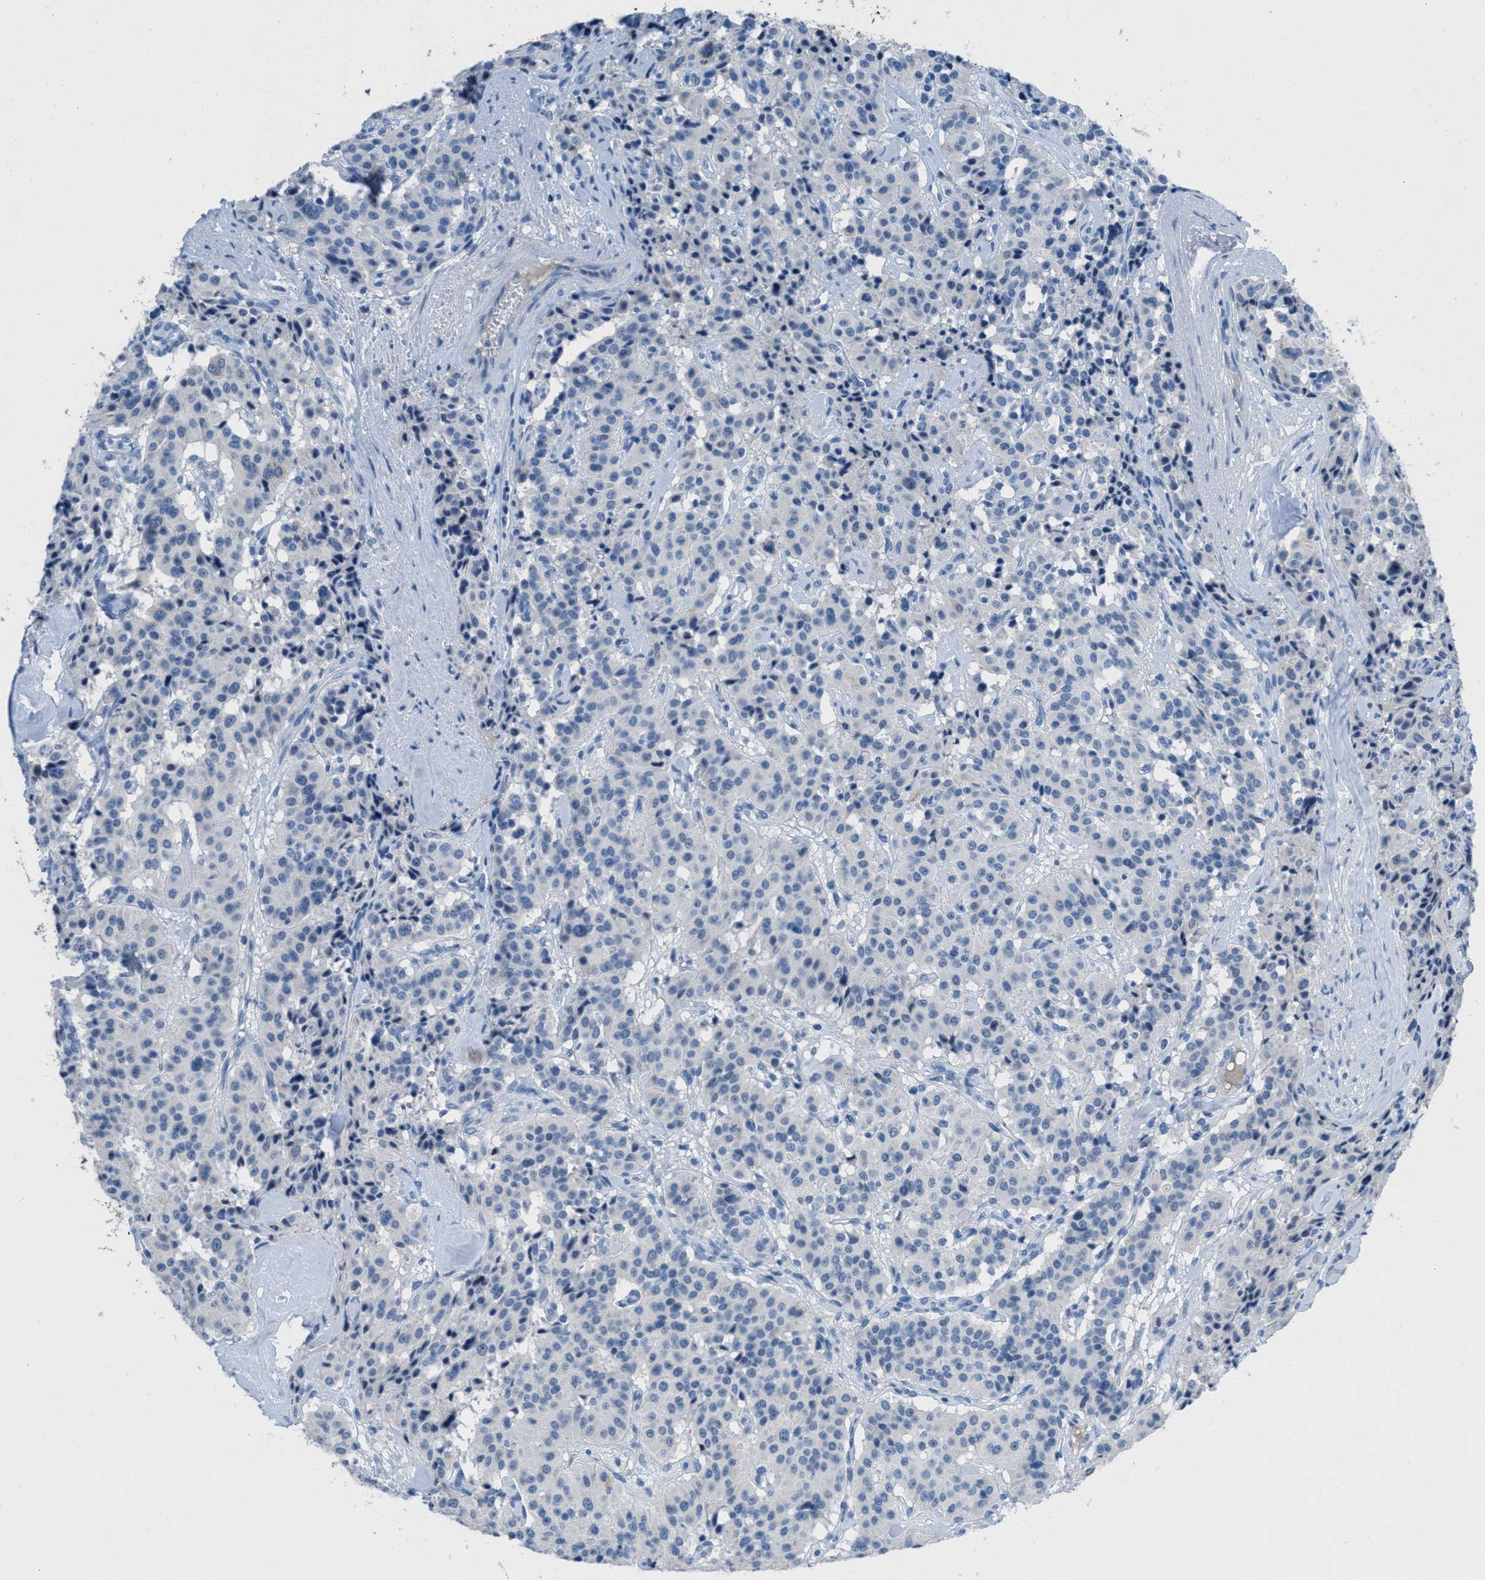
{"staining": {"intensity": "negative", "quantity": "none", "location": "none"}, "tissue": "carcinoid", "cell_type": "Tumor cells", "image_type": "cancer", "snomed": [{"axis": "morphology", "description": "Carcinoid, malignant, NOS"}, {"axis": "topography", "description": "Lung"}], "caption": "This is a image of immunohistochemistry (IHC) staining of carcinoid, which shows no staining in tumor cells. (DAB immunohistochemistry (IHC) with hematoxylin counter stain).", "gene": "MGARP", "patient": {"sex": "male", "age": 30}}